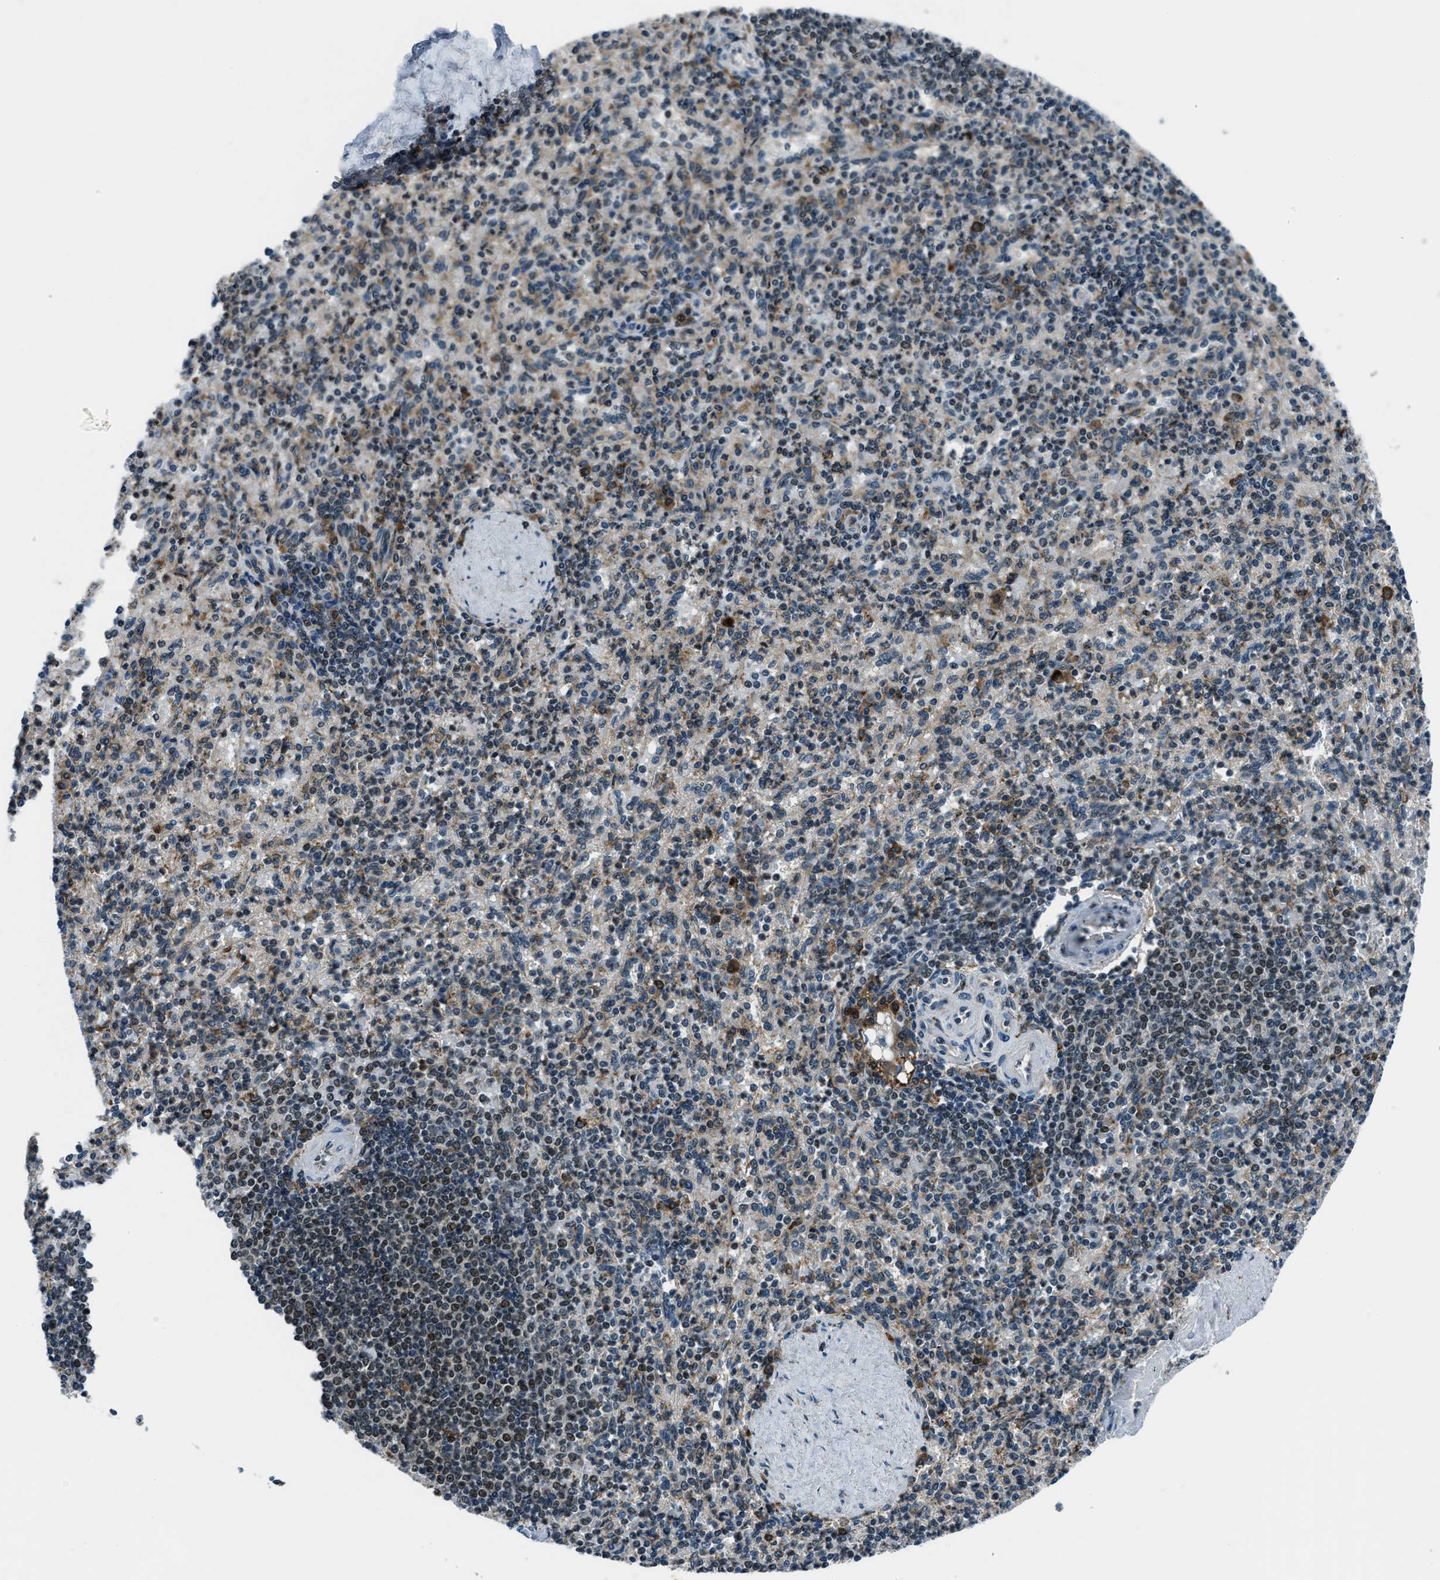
{"staining": {"intensity": "moderate", "quantity": "<25%", "location": "cytoplasmic/membranous"}, "tissue": "spleen", "cell_type": "Cells in red pulp", "image_type": "normal", "snomed": [{"axis": "morphology", "description": "Normal tissue, NOS"}, {"axis": "topography", "description": "Spleen"}], "caption": "Approximately <25% of cells in red pulp in unremarkable spleen reveal moderate cytoplasmic/membranous protein expression as visualized by brown immunohistochemical staining.", "gene": "ACTL9", "patient": {"sex": "female", "age": 74}}